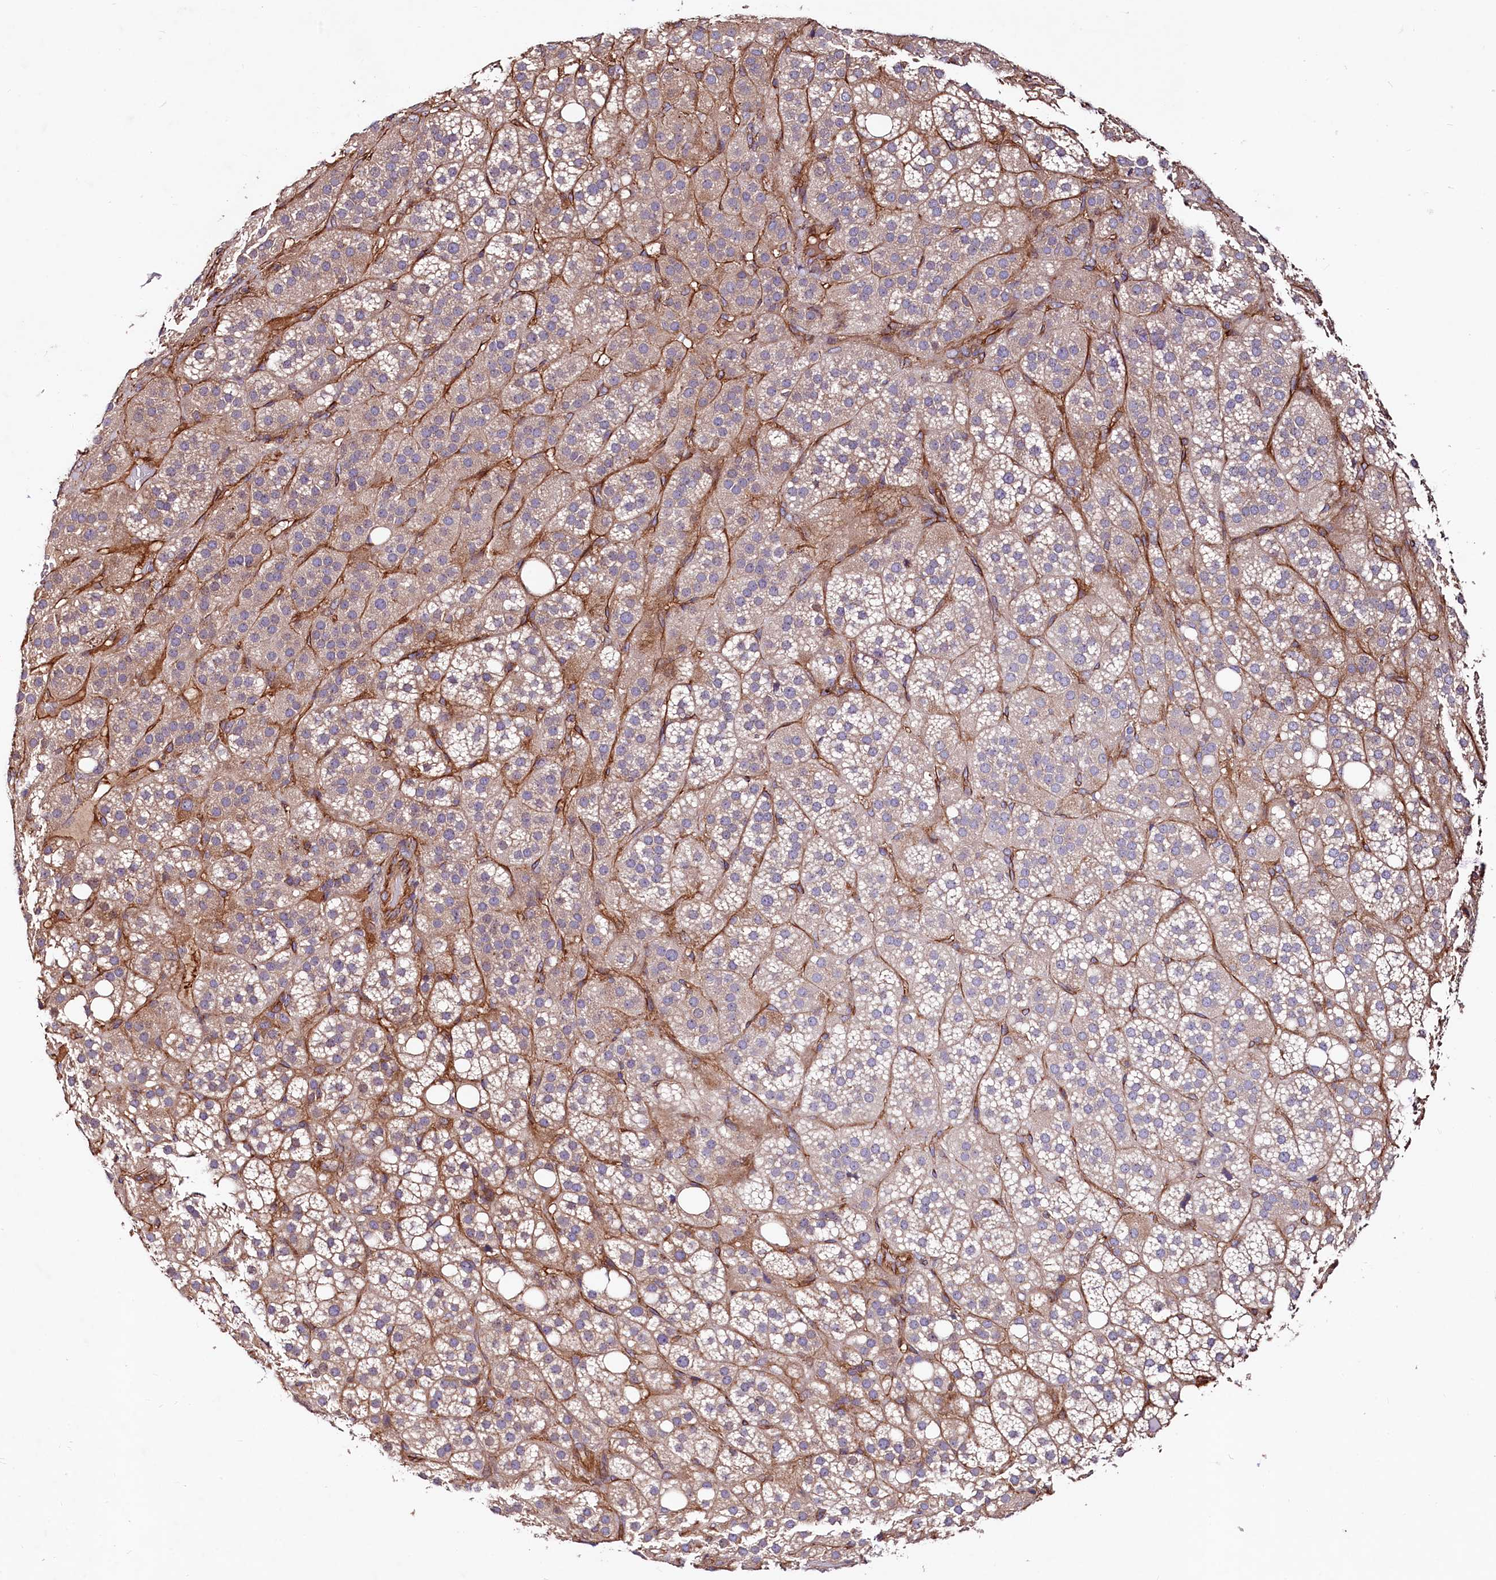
{"staining": {"intensity": "moderate", "quantity": "25%-75%", "location": "cytoplasmic/membranous"}, "tissue": "adrenal gland", "cell_type": "Glandular cells", "image_type": "normal", "snomed": [{"axis": "morphology", "description": "Normal tissue, NOS"}, {"axis": "topography", "description": "Adrenal gland"}], "caption": "A brown stain labels moderate cytoplasmic/membranous expression of a protein in glandular cells of benign adrenal gland.", "gene": "KLHDC4", "patient": {"sex": "female", "age": 59}}